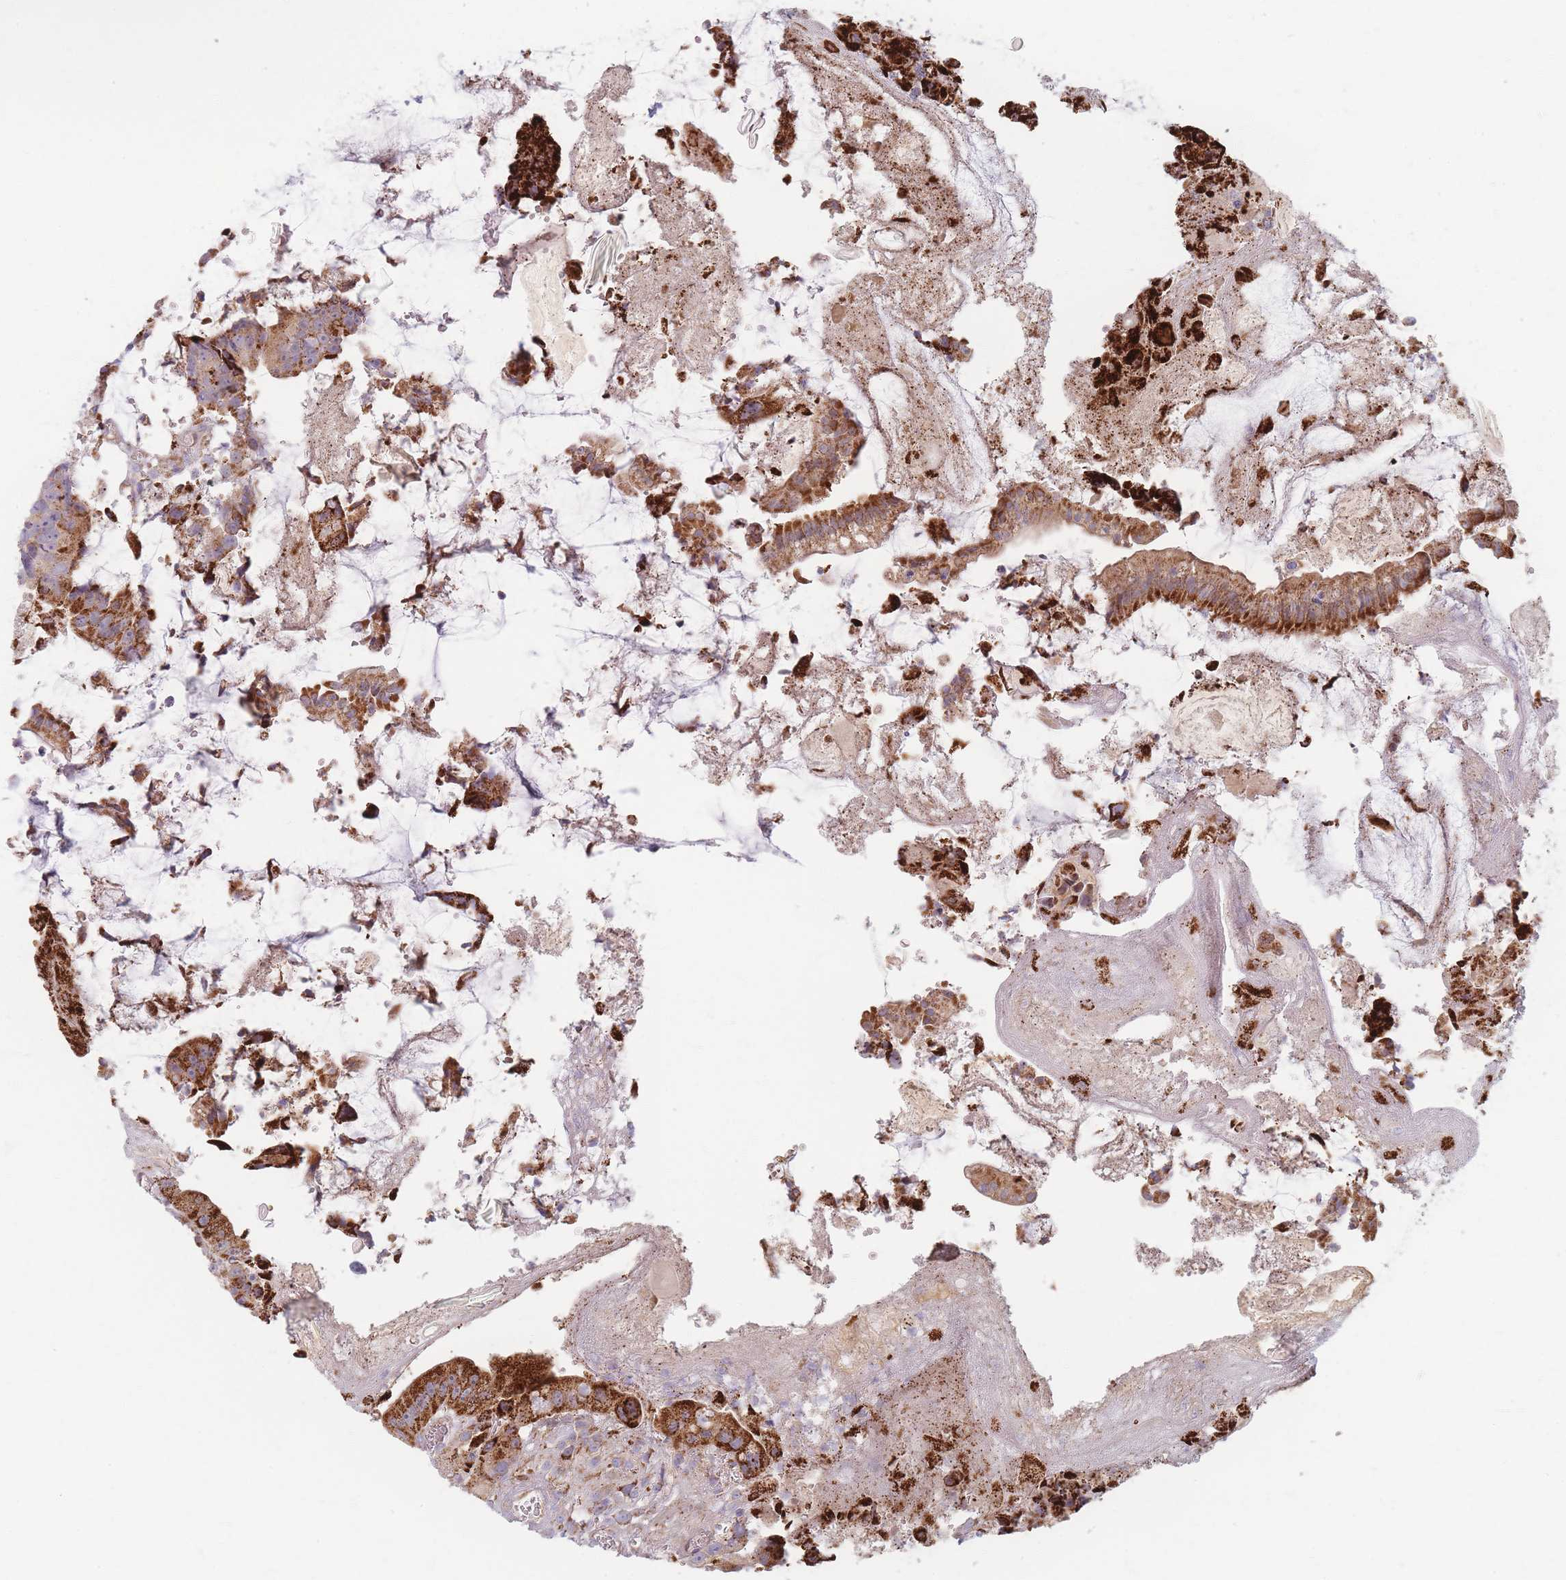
{"staining": {"intensity": "strong", "quantity": ">75%", "location": "cytoplasmic/membranous"}, "tissue": "colorectal cancer", "cell_type": "Tumor cells", "image_type": "cancer", "snomed": [{"axis": "morphology", "description": "Adenocarcinoma, NOS"}, {"axis": "topography", "description": "Colon"}], "caption": "Brown immunohistochemical staining in human colorectal cancer demonstrates strong cytoplasmic/membranous expression in about >75% of tumor cells.", "gene": "ESRP2", "patient": {"sex": "female", "age": 86}}